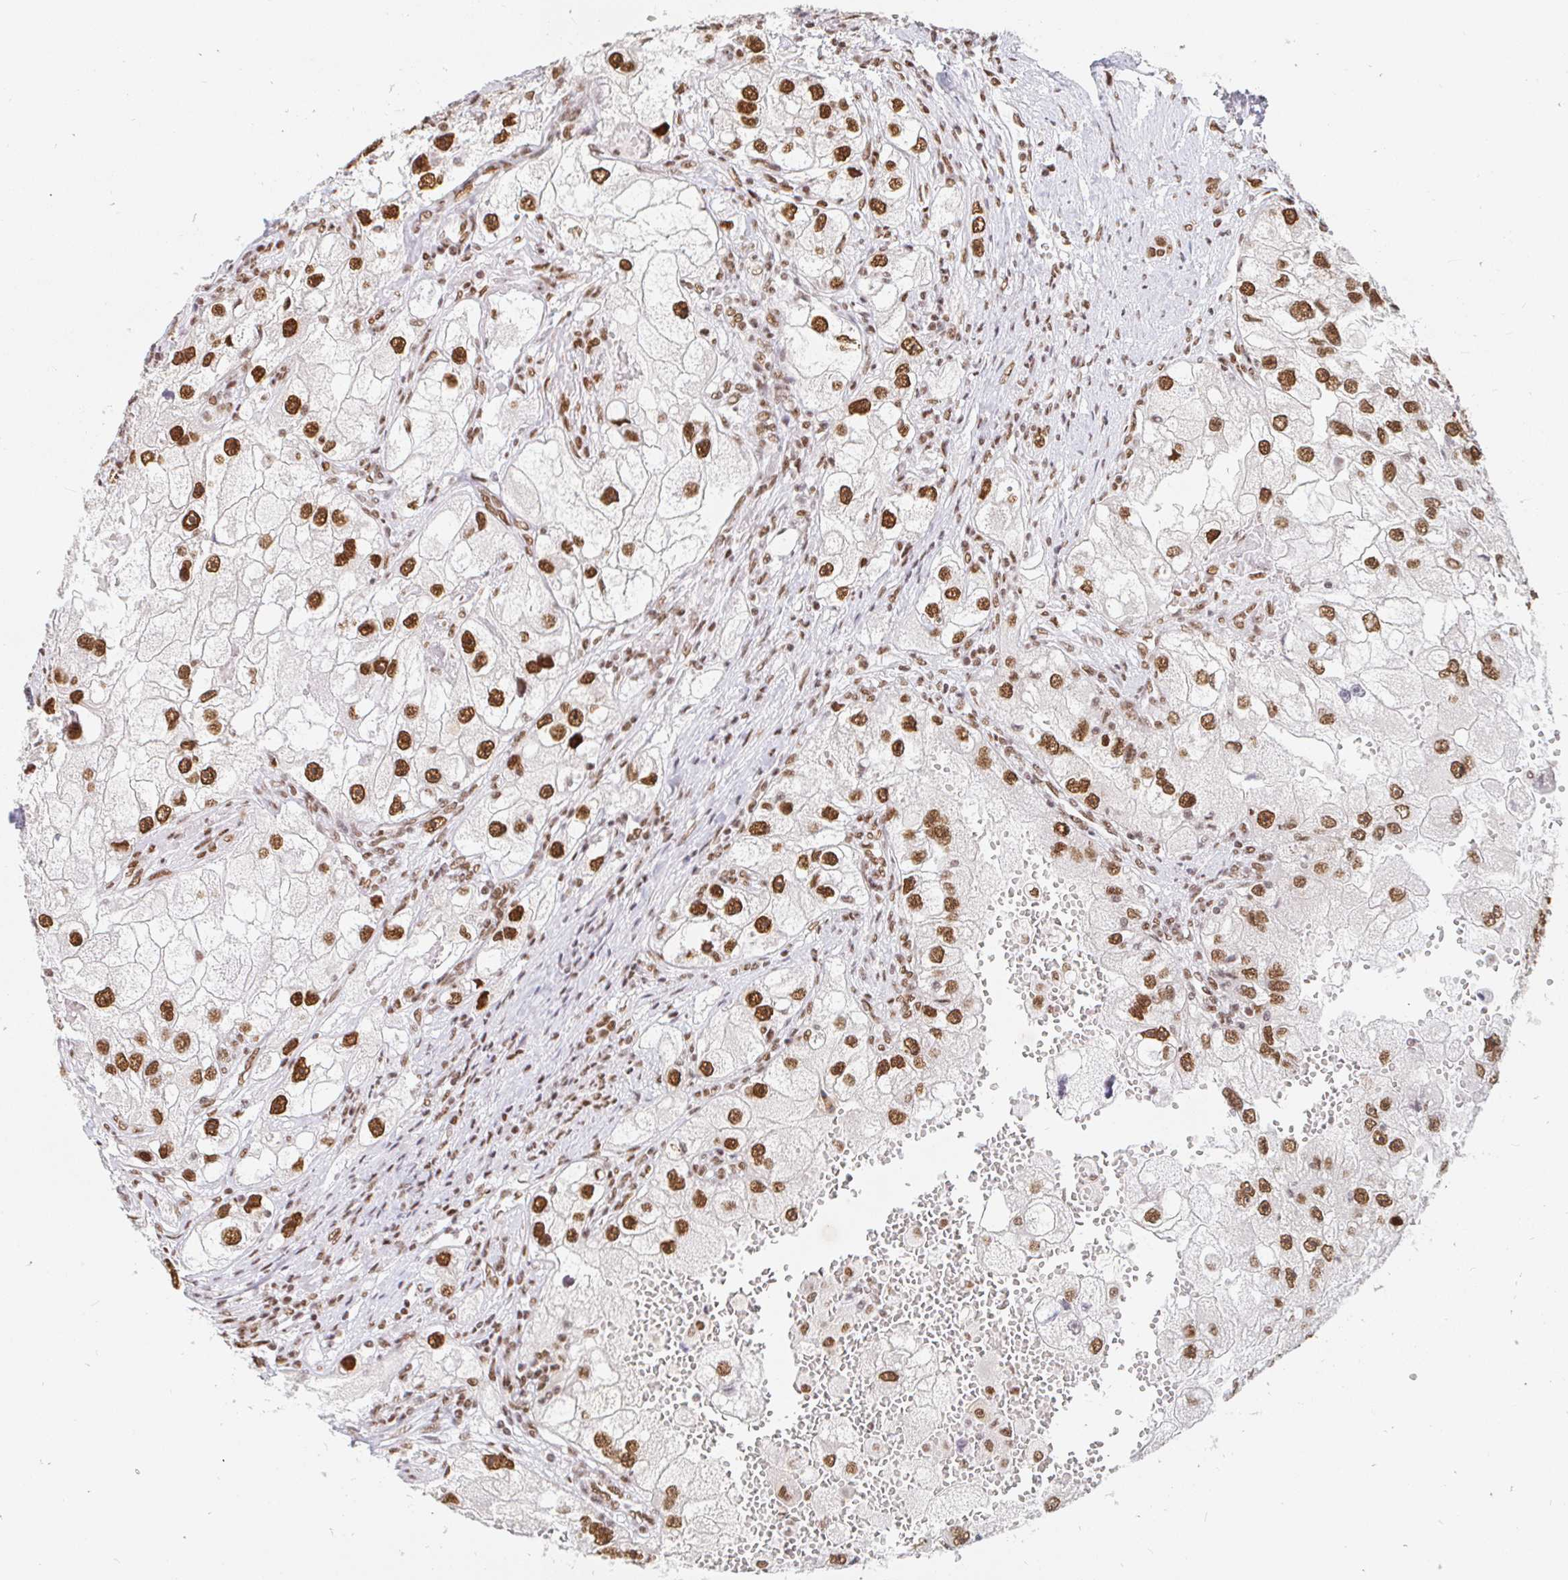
{"staining": {"intensity": "strong", "quantity": ">75%", "location": "nuclear"}, "tissue": "renal cancer", "cell_type": "Tumor cells", "image_type": "cancer", "snomed": [{"axis": "morphology", "description": "Adenocarcinoma, NOS"}, {"axis": "topography", "description": "Kidney"}], "caption": "Immunohistochemical staining of human renal cancer (adenocarcinoma) reveals strong nuclear protein staining in approximately >75% of tumor cells. Immunohistochemistry stains the protein in brown and the nuclei are stained blue.", "gene": "RBMX", "patient": {"sex": "male", "age": 63}}